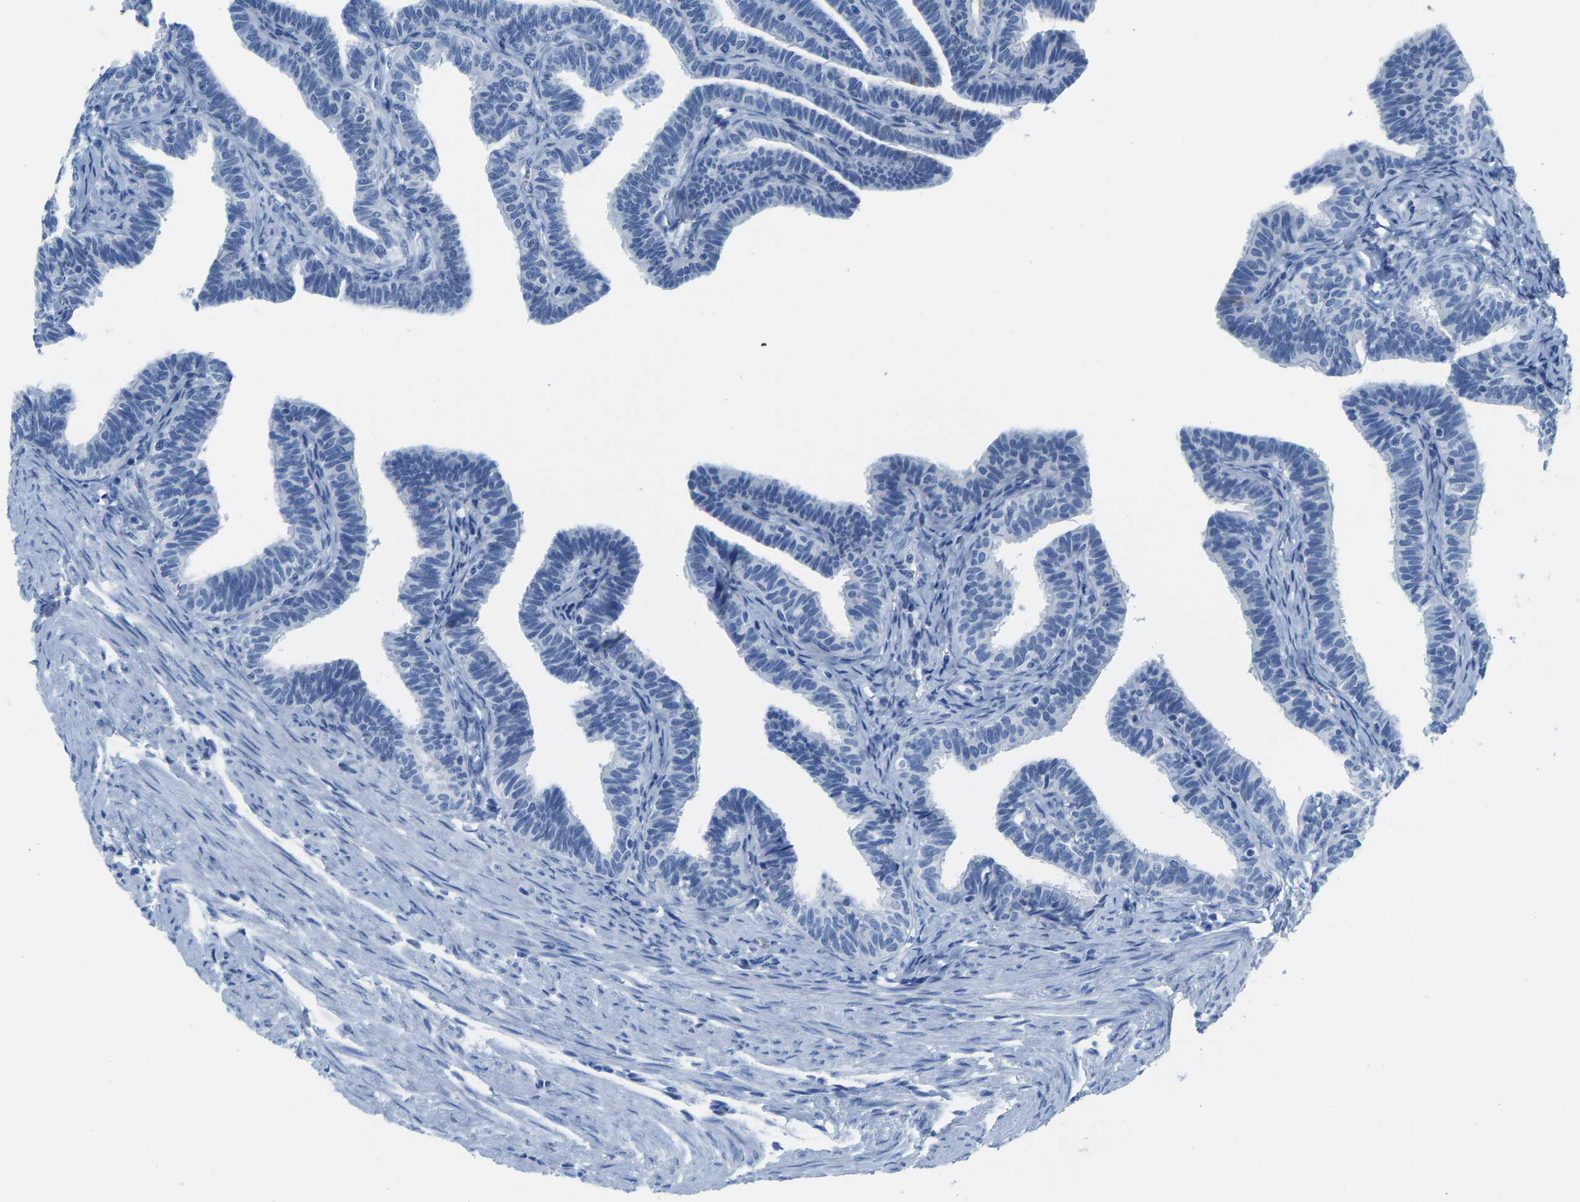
{"staining": {"intensity": "negative", "quantity": "none", "location": "none"}, "tissue": "fallopian tube", "cell_type": "Glandular cells", "image_type": "normal", "snomed": [{"axis": "morphology", "description": "Normal tissue, NOS"}, {"axis": "topography", "description": "Fallopian tube"}, {"axis": "topography", "description": "Ovary"}], "caption": "Protein analysis of benign fallopian tube displays no significant staining in glandular cells.", "gene": "SERPINB3", "patient": {"sex": "female", "age": 23}}